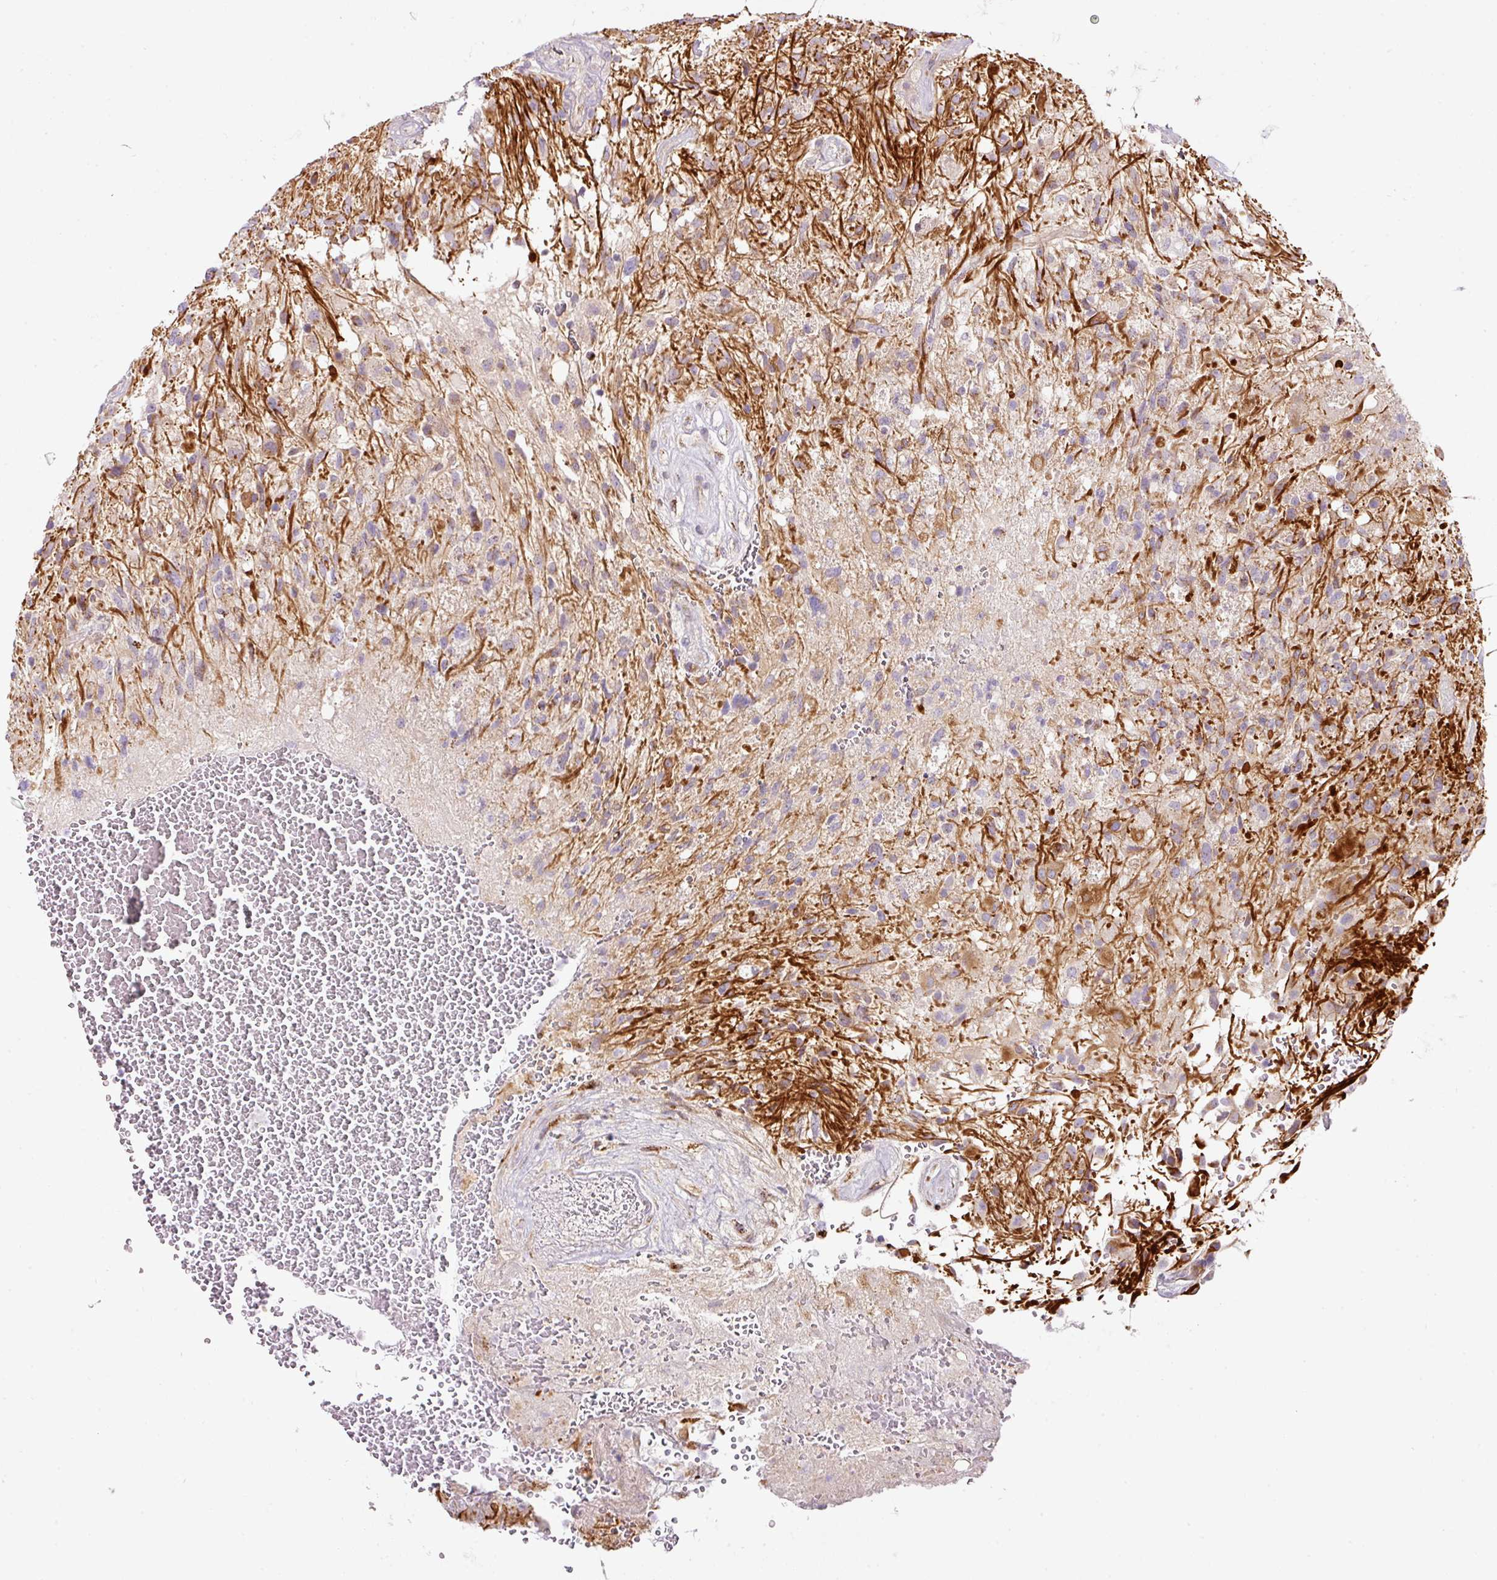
{"staining": {"intensity": "negative", "quantity": "none", "location": "none"}, "tissue": "glioma", "cell_type": "Tumor cells", "image_type": "cancer", "snomed": [{"axis": "morphology", "description": "Glioma, malignant, High grade"}, {"axis": "topography", "description": "Brain"}], "caption": "There is no significant expression in tumor cells of malignant glioma (high-grade). The staining is performed using DAB (3,3'-diaminobenzidine) brown chromogen with nuclei counter-stained in using hematoxylin.", "gene": "NBPF11", "patient": {"sex": "male", "age": 56}}